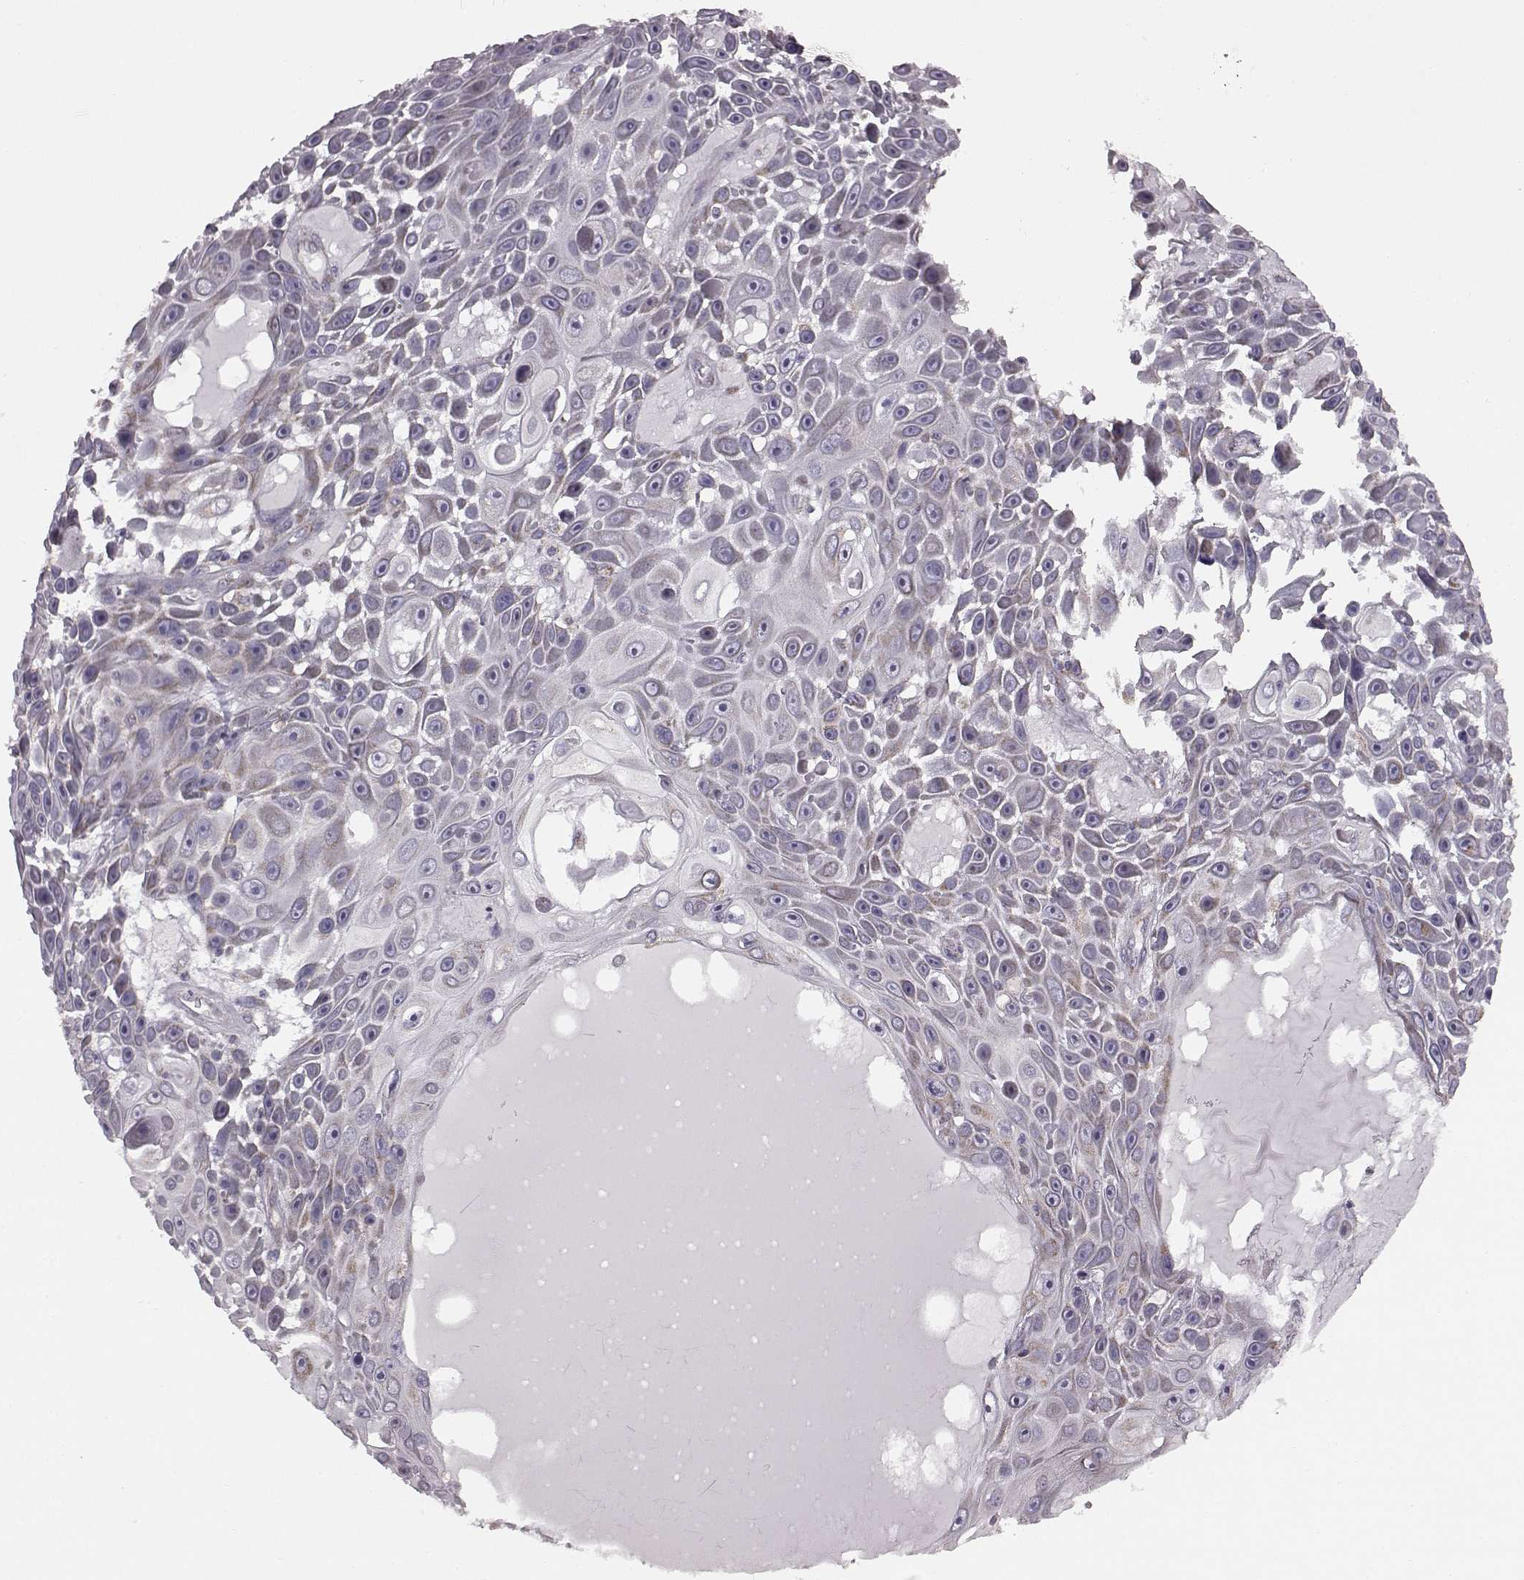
{"staining": {"intensity": "weak", "quantity": "25%-75%", "location": "cytoplasmic/membranous"}, "tissue": "skin cancer", "cell_type": "Tumor cells", "image_type": "cancer", "snomed": [{"axis": "morphology", "description": "Squamous cell carcinoma, NOS"}, {"axis": "topography", "description": "Skin"}], "caption": "Skin cancer (squamous cell carcinoma) was stained to show a protein in brown. There is low levels of weak cytoplasmic/membranous staining in about 25%-75% of tumor cells.", "gene": "FAM8A1", "patient": {"sex": "male", "age": 82}}